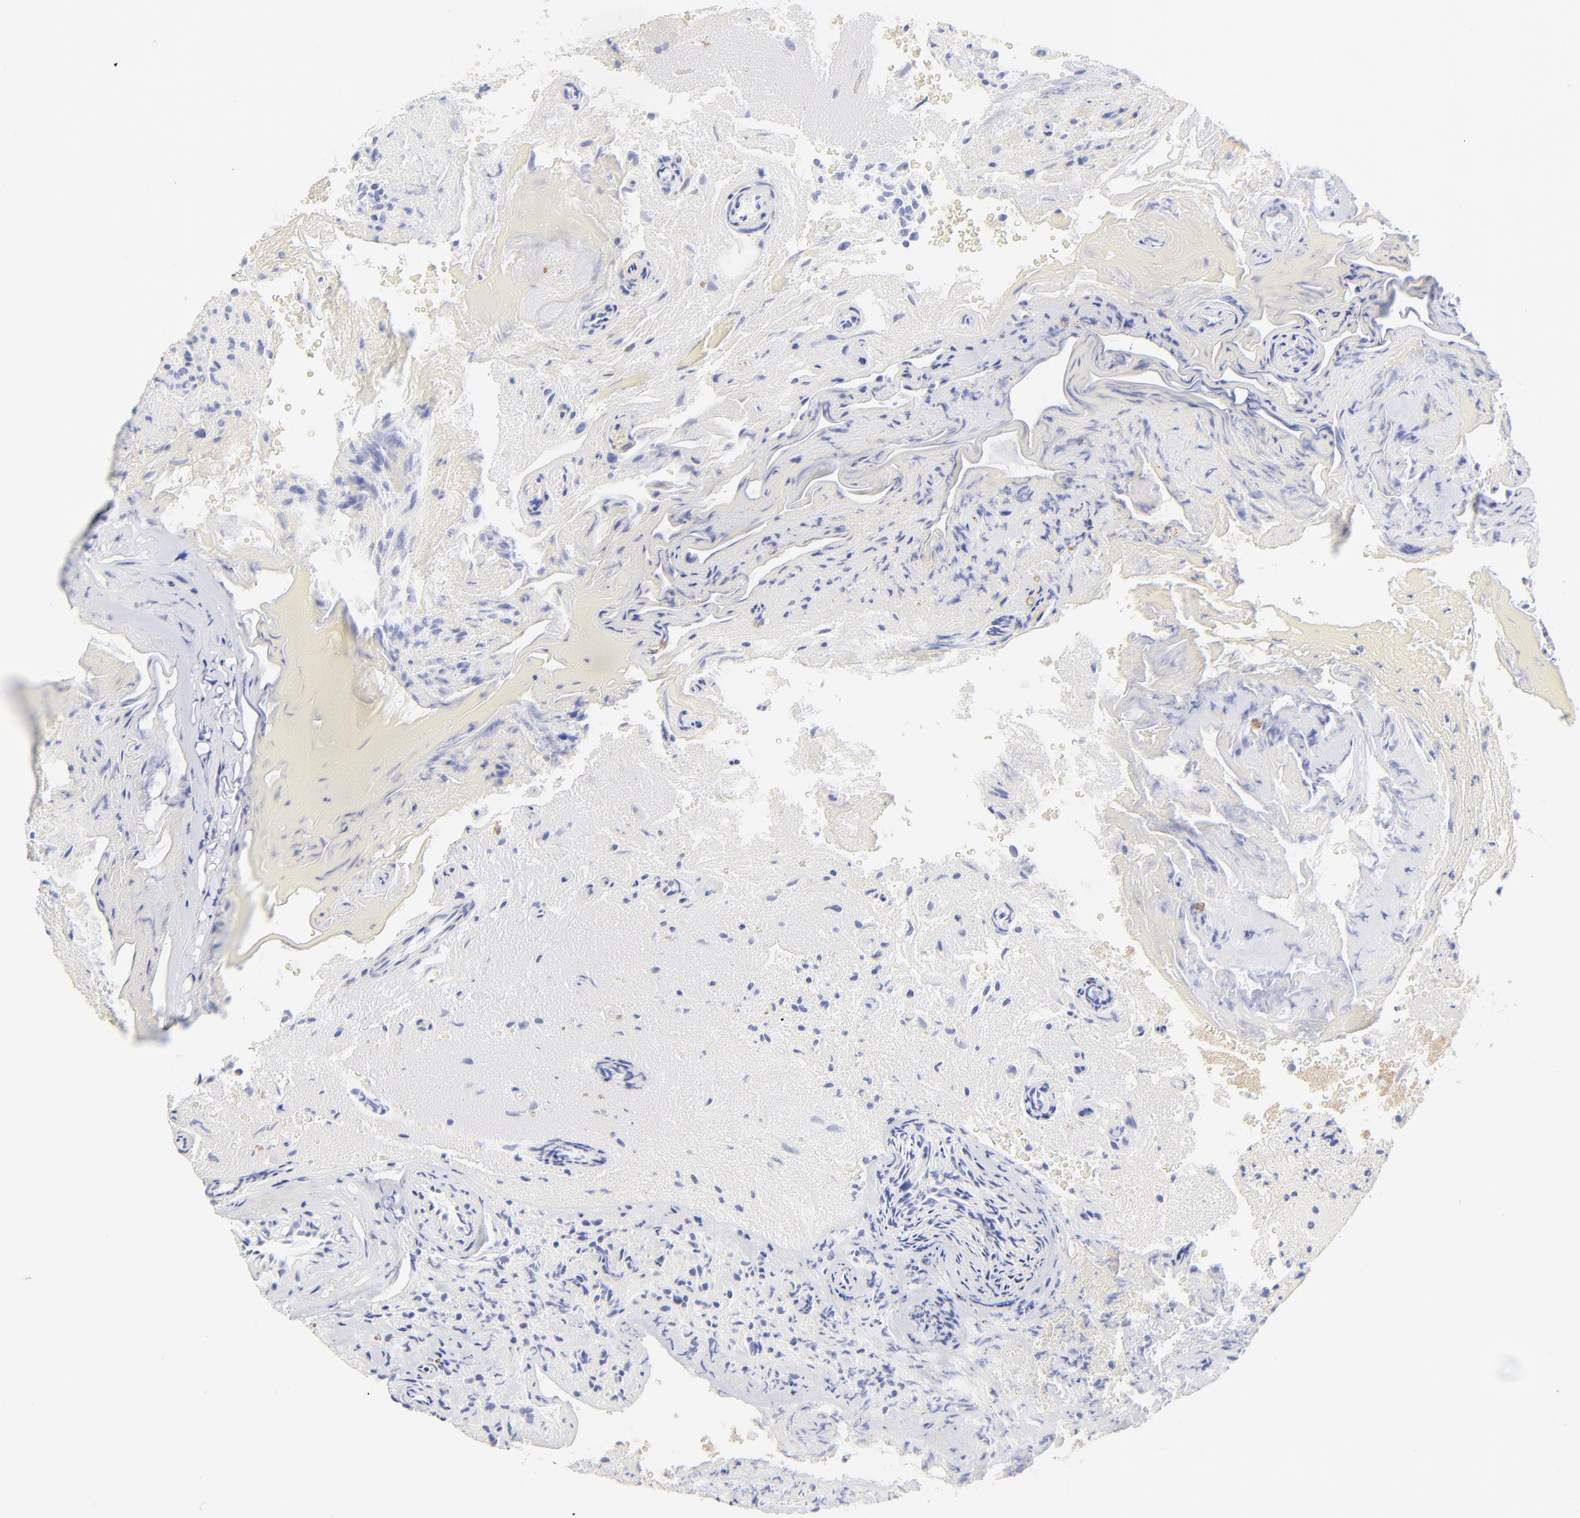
{"staining": {"intensity": "negative", "quantity": "none", "location": "none"}, "tissue": "glioma", "cell_type": "Tumor cells", "image_type": "cancer", "snomed": [{"axis": "morphology", "description": "Normal tissue, NOS"}, {"axis": "morphology", "description": "Glioma, malignant, High grade"}, {"axis": "topography", "description": "Cerebral cortex"}], "caption": "IHC micrograph of human malignant glioma (high-grade) stained for a protein (brown), which reveals no expression in tumor cells. (Immunohistochemistry (ihc), brightfield microscopy, high magnification).", "gene": "SULT4A1", "patient": {"sex": "male", "age": 75}}